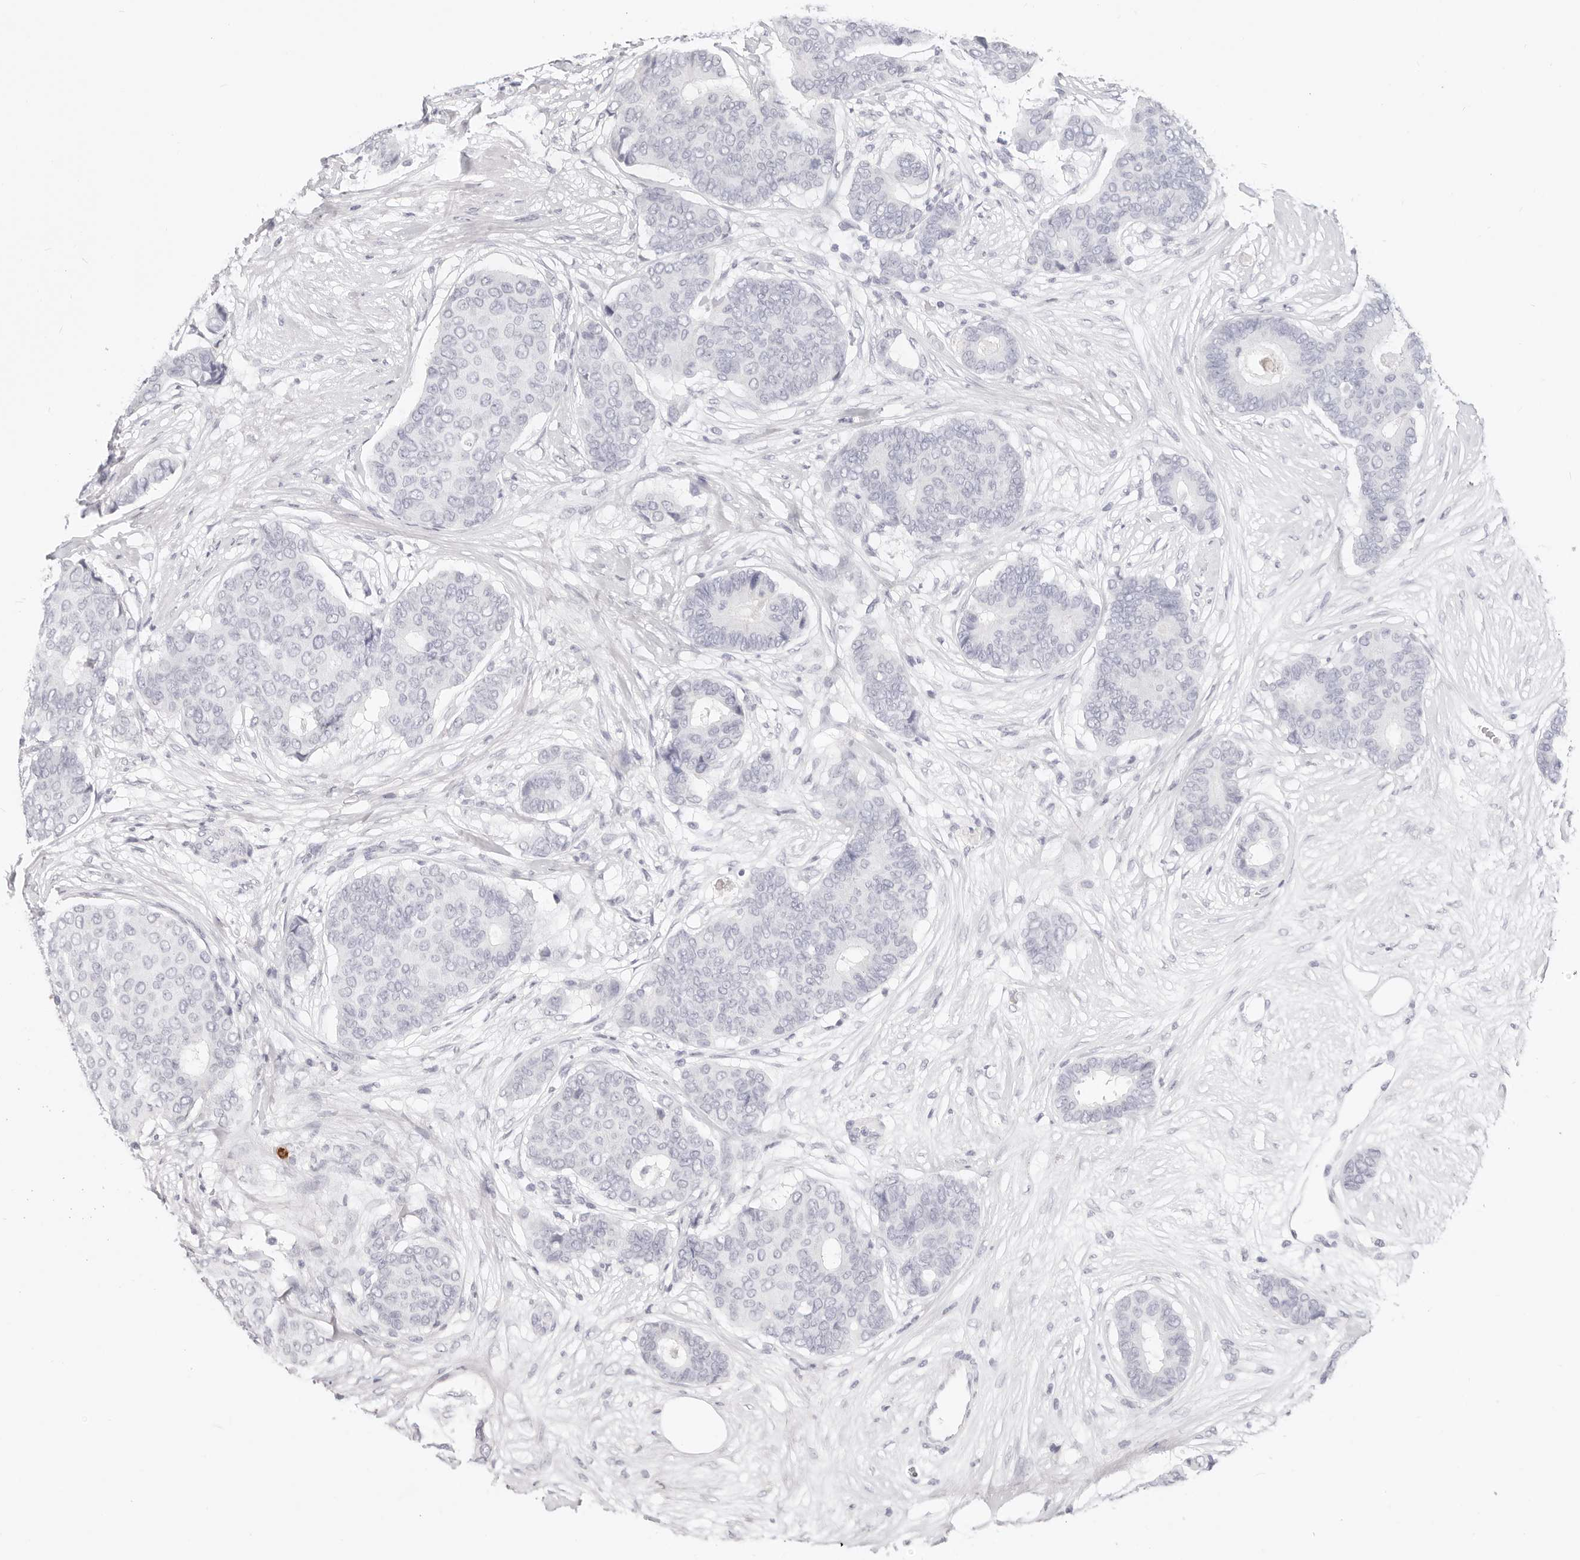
{"staining": {"intensity": "negative", "quantity": "none", "location": "none"}, "tissue": "breast cancer", "cell_type": "Tumor cells", "image_type": "cancer", "snomed": [{"axis": "morphology", "description": "Duct carcinoma"}, {"axis": "topography", "description": "Breast"}], "caption": "High magnification brightfield microscopy of breast intraductal carcinoma stained with DAB (brown) and counterstained with hematoxylin (blue): tumor cells show no significant expression.", "gene": "CAMP", "patient": {"sex": "female", "age": 75}}